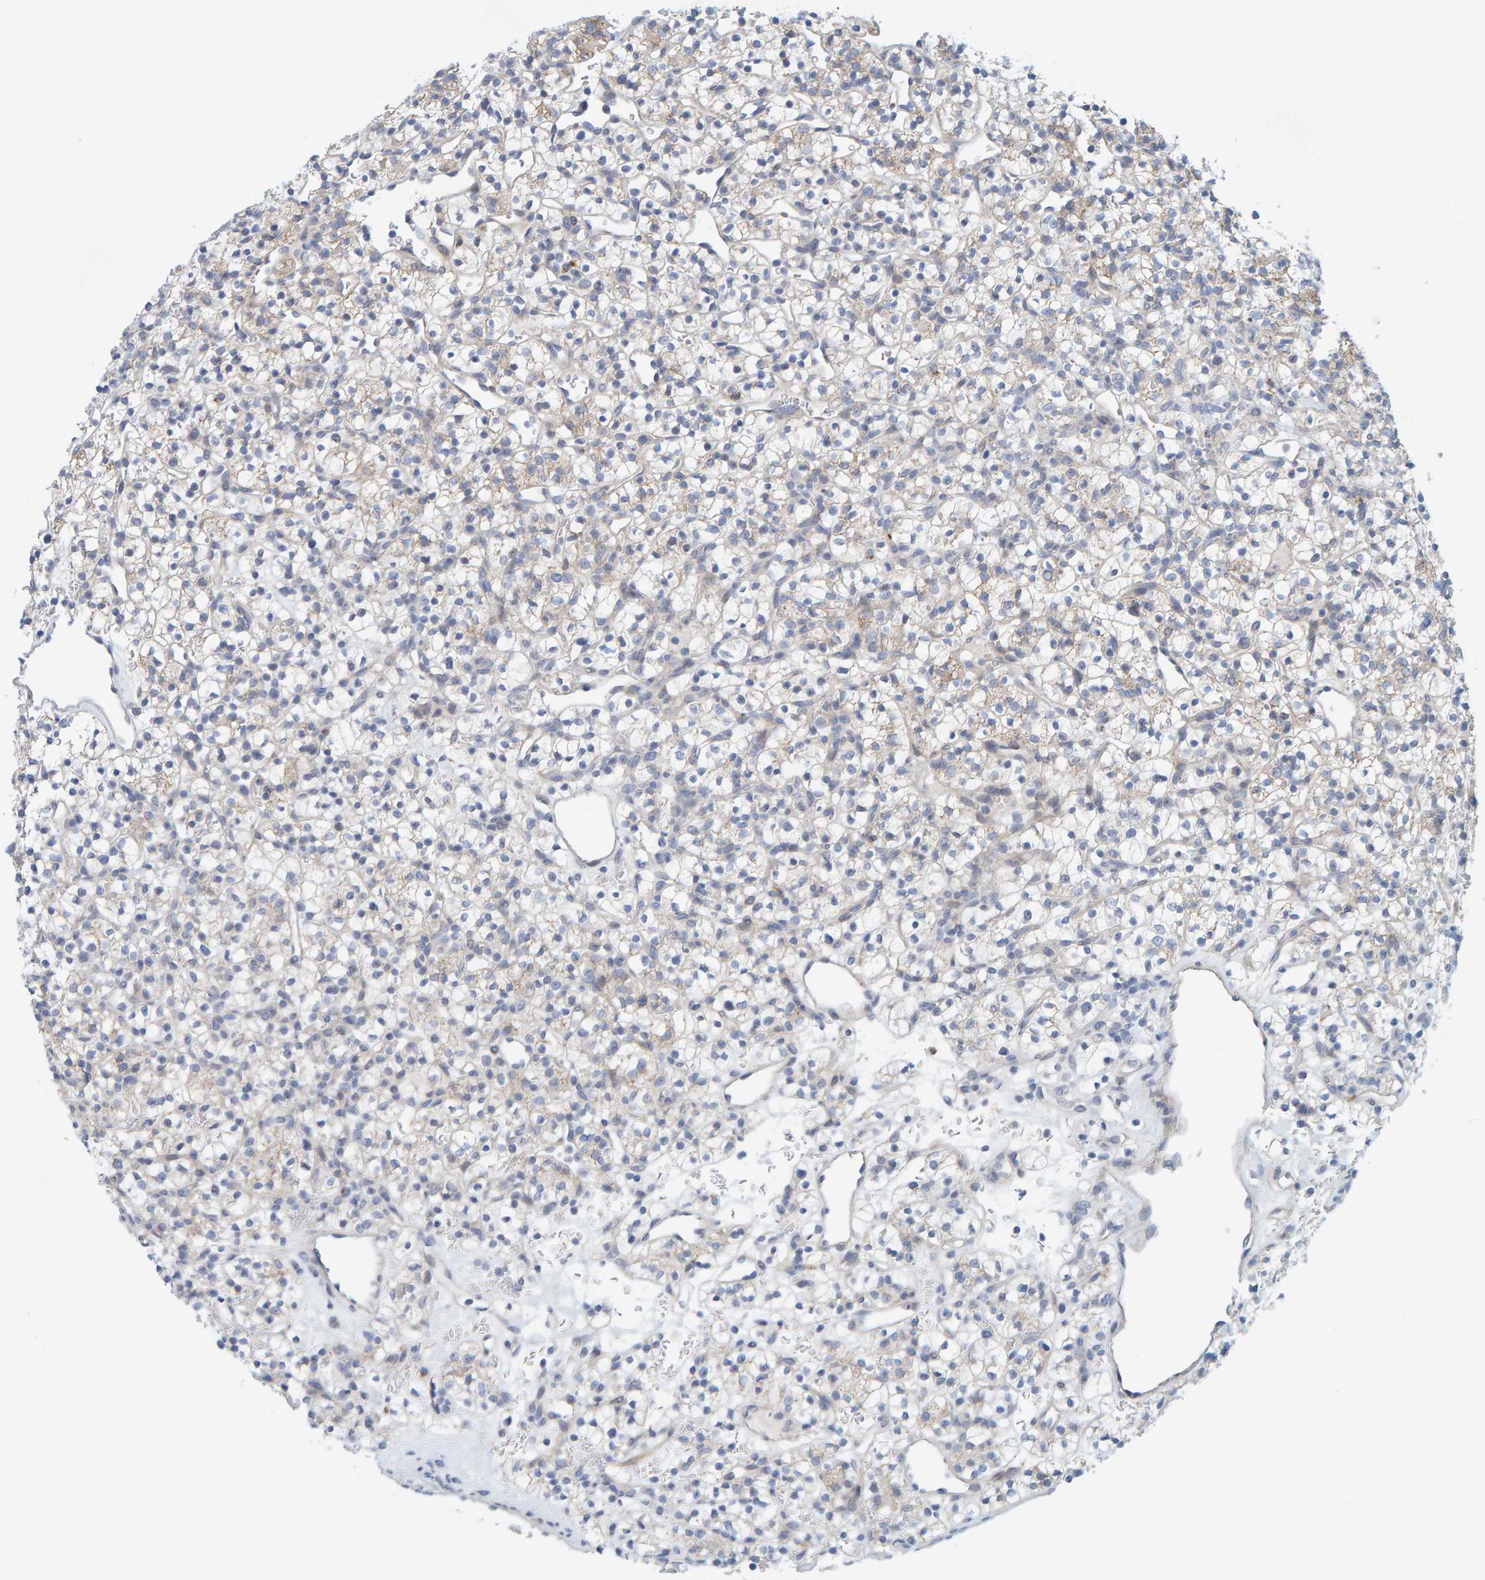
{"staining": {"intensity": "weak", "quantity": "25%-75%", "location": "cytoplasmic/membranous"}, "tissue": "renal cancer", "cell_type": "Tumor cells", "image_type": "cancer", "snomed": [{"axis": "morphology", "description": "Adenocarcinoma, NOS"}, {"axis": "topography", "description": "Kidney"}], "caption": "Renal cancer stained with a brown dye demonstrates weak cytoplasmic/membranous positive expression in approximately 25%-75% of tumor cells.", "gene": "ZC3H3", "patient": {"sex": "female", "age": 57}}